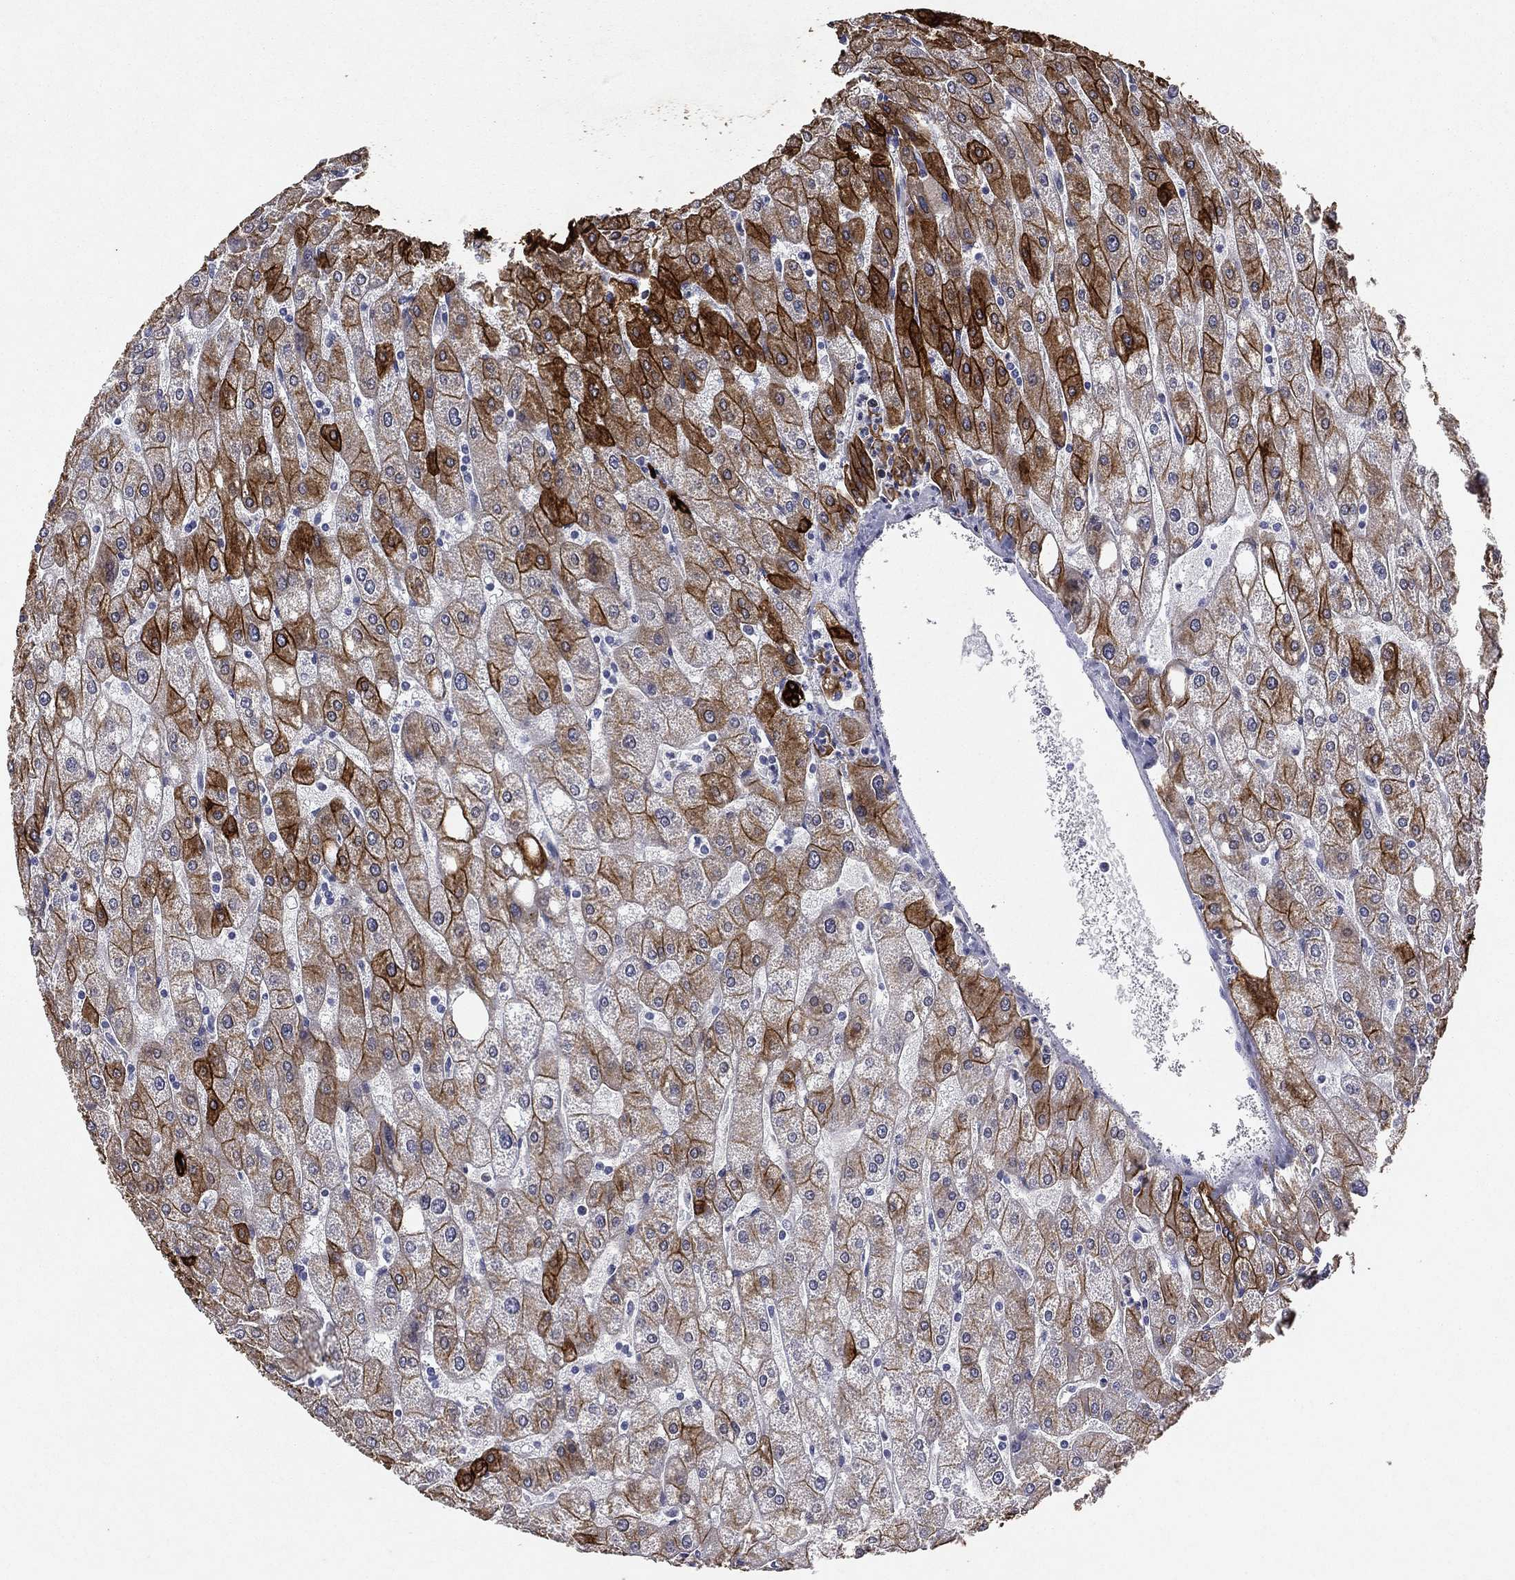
{"staining": {"intensity": "strong", "quantity": ">75%", "location": "cytoplasmic/membranous"}, "tissue": "liver", "cell_type": "Cholangiocytes", "image_type": "normal", "snomed": [{"axis": "morphology", "description": "Normal tissue, NOS"}, {"axis": "topography", "description": "Liver"}], "caption": "Cholangiocytes display strong cytoplasmic/membranous positivity in about >75% of cells in normal liver. (DAB (3,3'-diaminobenzidine) IHC, brown staining for protein, blue staining for nuclei).", "gene": "KRT7", "patient": {"sex": "male", "age": 67}}